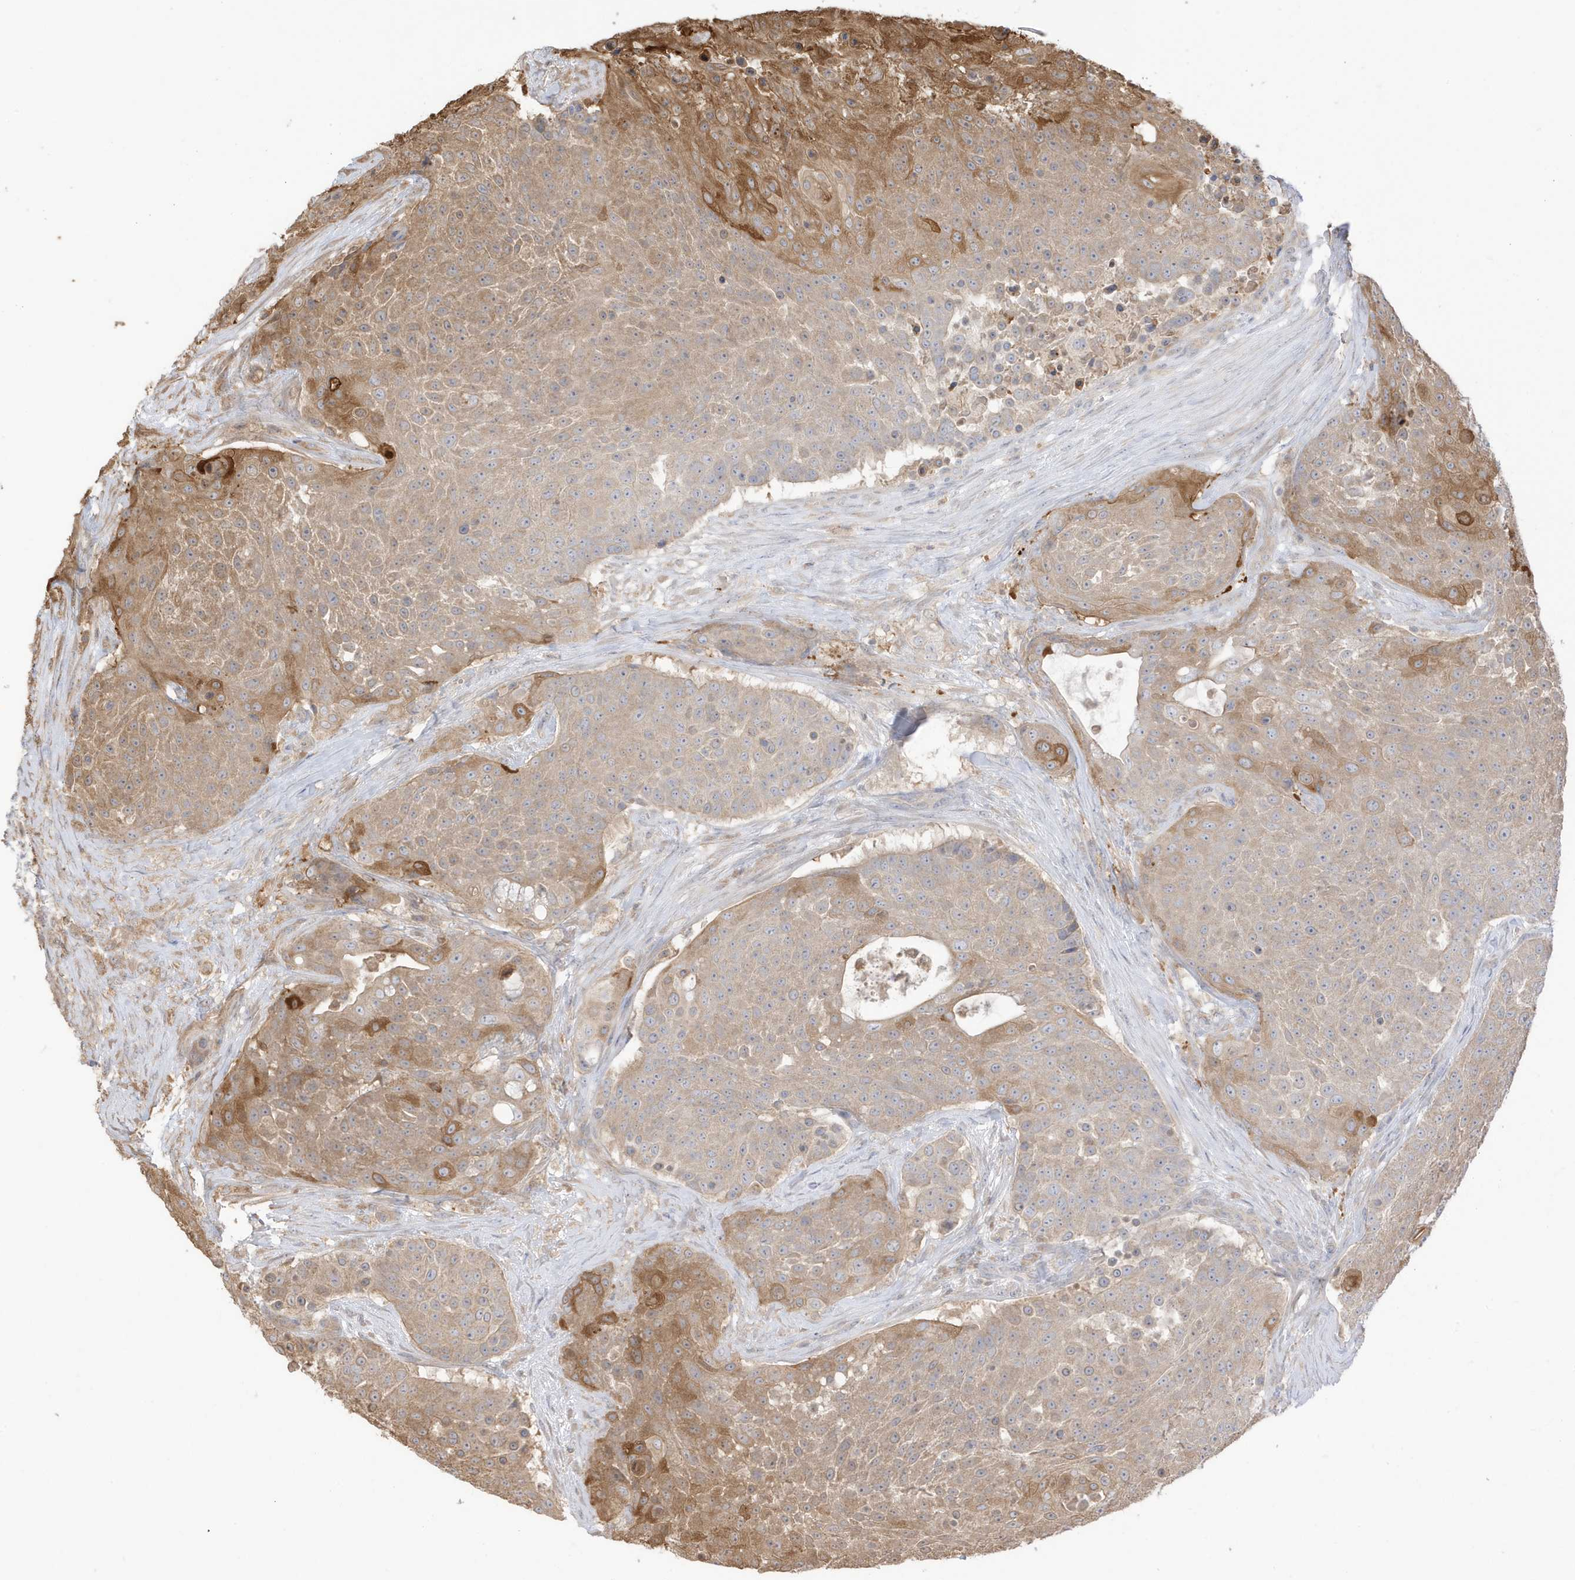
{"staining": {"intensity": "moderate", "quantity": "25%-75%", "location": "cytoplasmic/membranous"}, "tissue": "urothelial cancer", "cell_type": "Tumor cells", "image_type": "cancer", "snomed": [{"axis": "morphology", "description": "Urothelial carcinoma, High grade"}, {"axis": "topography", "description": "Urinary bladder"}], "caption": "A brown stain labels moderate cytoplasmic/membranous expression of a protein in human urothelial carcinoma (high-grade) tumor cells.", "gene": "AZI2", "patient": {"sex": "female", "age": 63}}